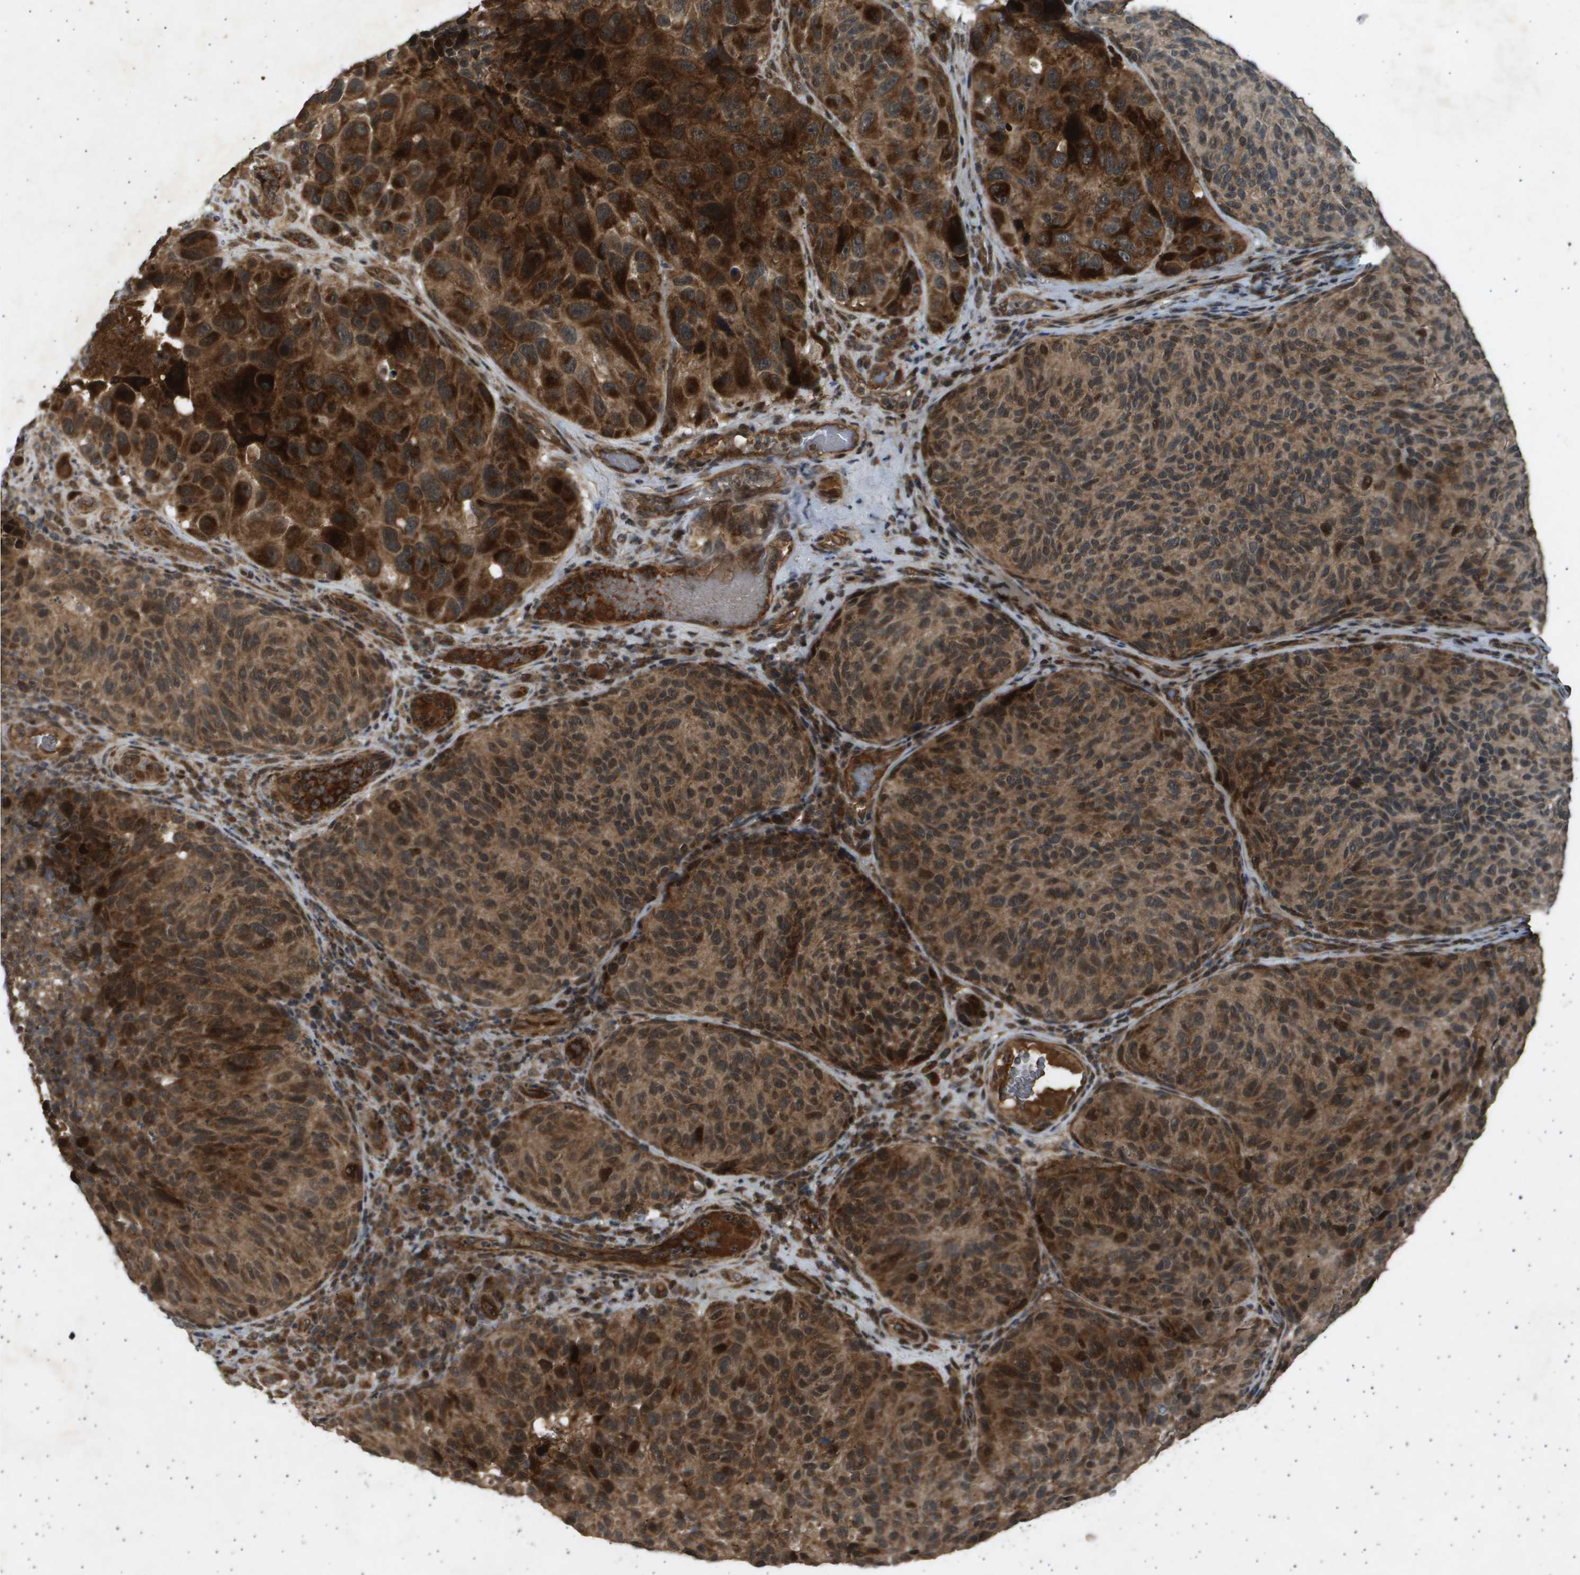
{"staining": {"intensity": "moderate", "quantity": ">75%", "location": "cytoplasmic/membranous,nuclear"}, "tissue": "melanoma", "cell_type": "Tumor cells", "image_type": "cancer", "snomed": [{"axis": "morphology", "description": "Malignant melanoma, NOS"}, {"axis": "topography", "description": "Skin"}], "caption": "Malignant melanoma was stained to show a protein in brown. There is medium levels of moderate cytoplasmic/membranous and nuclear staining in approximately >75% of tumor cells.", "gene": "TNRC6A", "patient": {"sex": "female", "age": 73}}